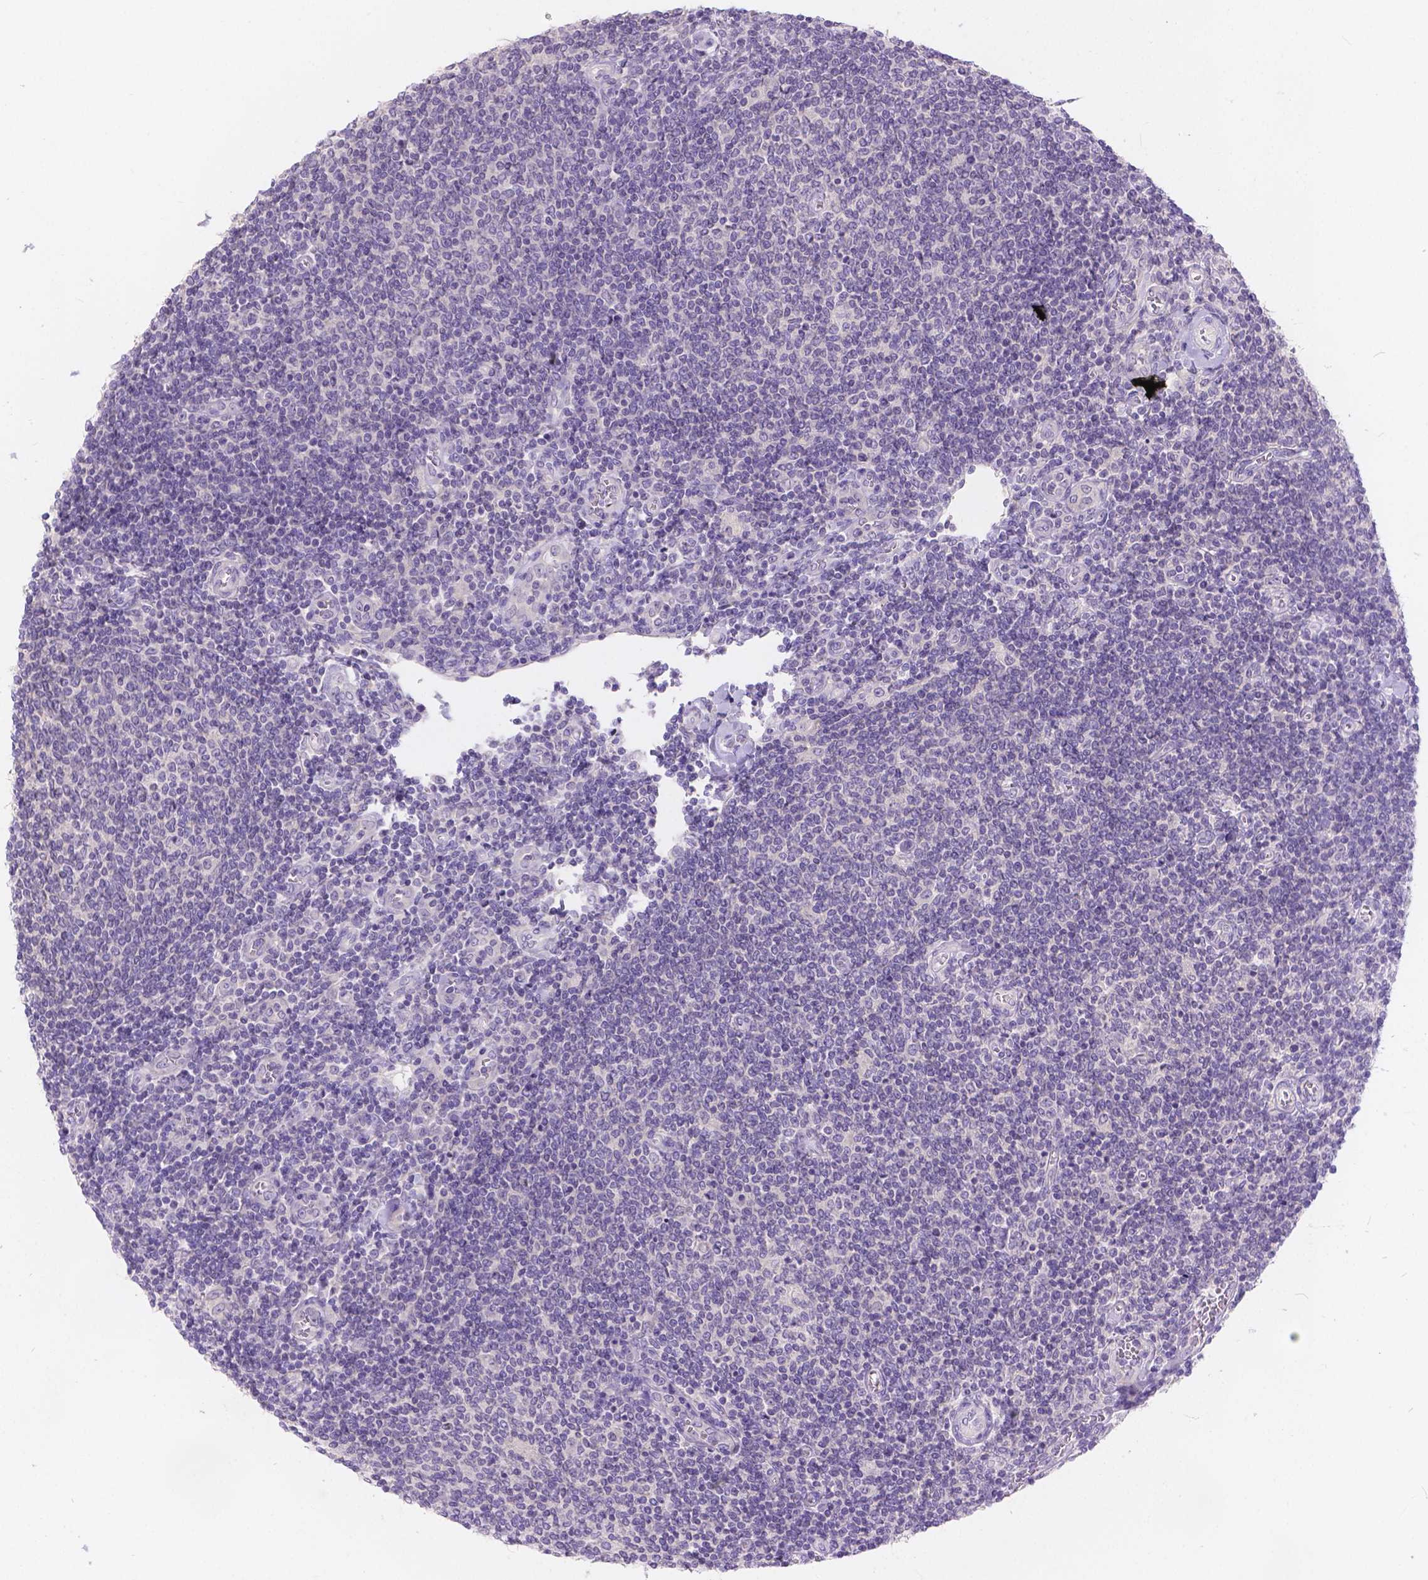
{"staining": {"intensity": "negative", "quantity": "none", "location": "none"}, "tissue": "lymphoma", "cell_type": "Tumor cells", "image_type": "cancer", "snomed": [{"axis": "morphology", "description": "Malignant lymphoma, non-Hodgkin's type, Low grade"}, {"axis": "topography", "description": "Lymph node"}], "caption": "DAB (3,3'-diaminobenzidine) immunohistochemical staining of human low-grade malignant lymphoma, non-Hodgkin's type shows no significant expression in tumor cells.", "gene": "PEX11G", "patient": {"sex": "male", "age": 52}}